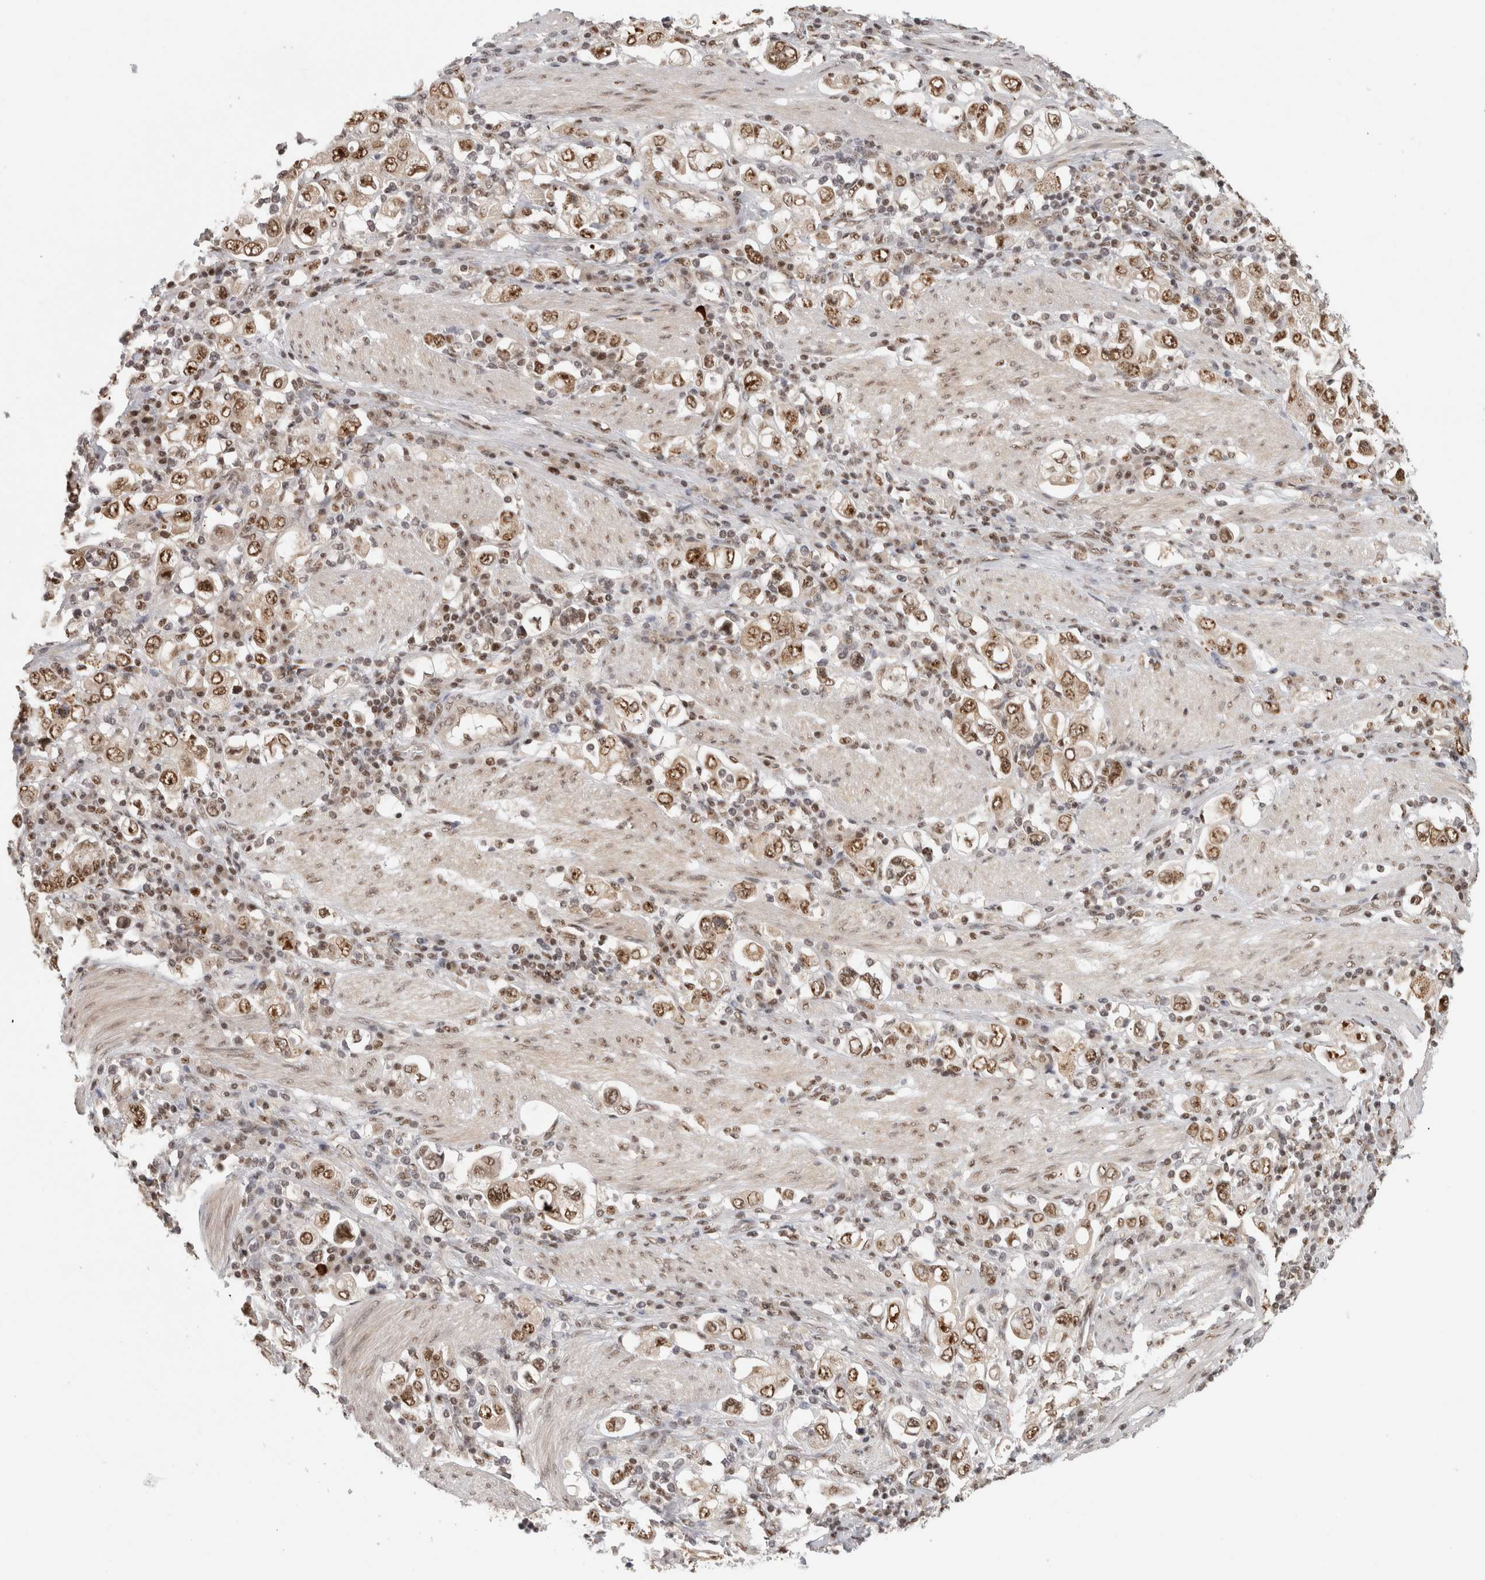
{"staining": {"intensity": "moderate", "quantity": ">75%", "location": "nuclear"}, "tissue": "stomach cancer", "cell_type": "Tumor cells", "image_type": "cancer", "snomed": [{"axis": "morphology", "description": "Adenocarcinoma, NOS"}, {"axis": "topography", "description": "Stomach, upper"}], "caption": "There is medium levels of moderate nuclear expression in tumor cells of adenocarcinoma (stomach), as demonstrated by immunohistochemical staining (brown color).", "gene": "EBNA1BP2", "patient": {"sex": "male", "age": 62}}